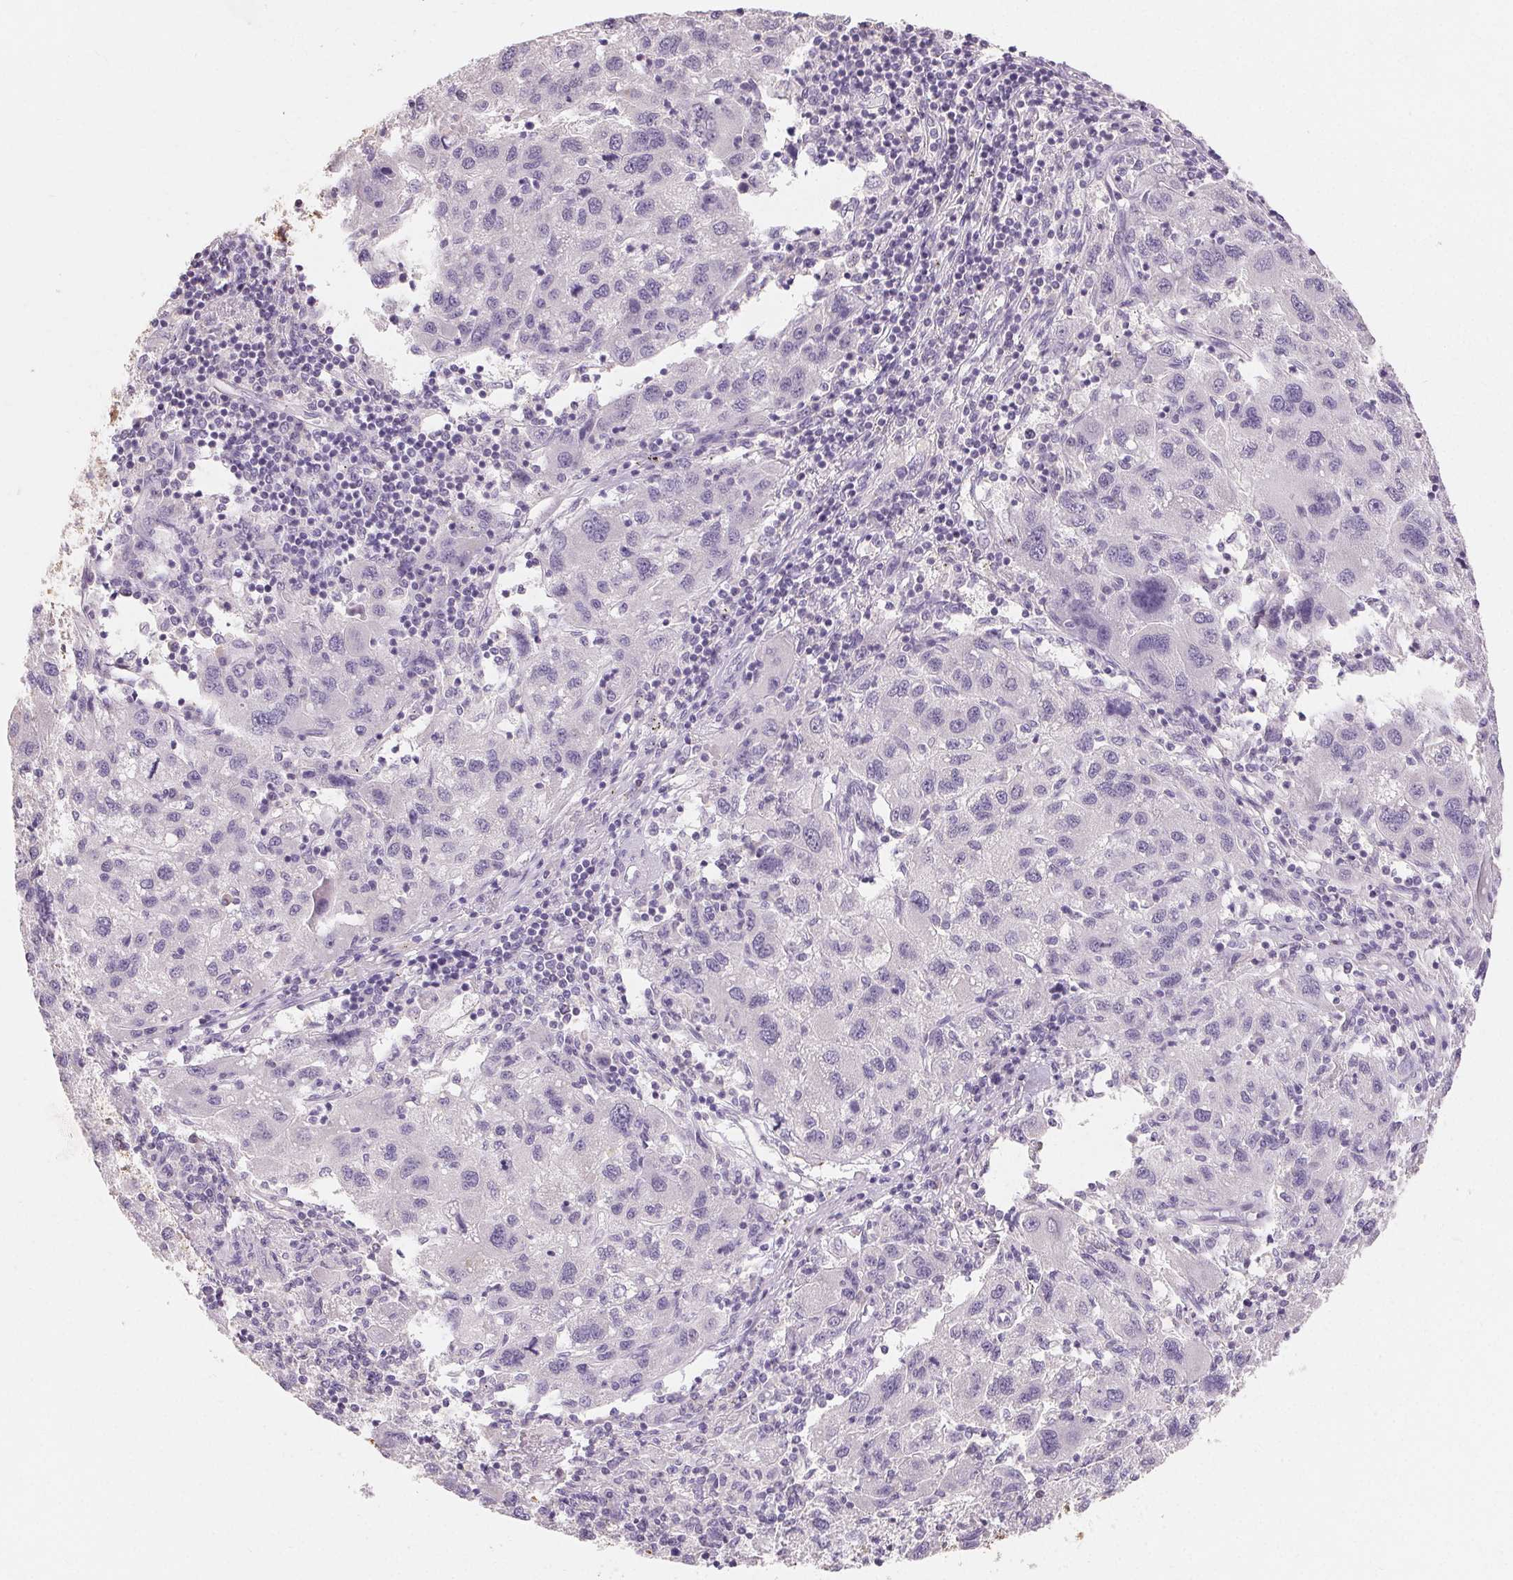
{"staining": {"intensity": "negative", "quantity": "none", "location": "none"}, "tissue": "liver cancer", "cell_type": "Tumor cells", "image_type": "cancer", "snomed": [{"axis": "morphology", "description": "Carcinoma, Hepatocellular, NOS"}, {"axis": "topography", "description": "Liver"}], "caption": "Immunohistochemistry of human liver cancer (hepatocellular carcinoma) exhibits no staining in tumor cells. (IHC, brightfield microscopy, high magnification).", "gene": "MAP7D2", "patient": {"sex": "female", "age": 77}}